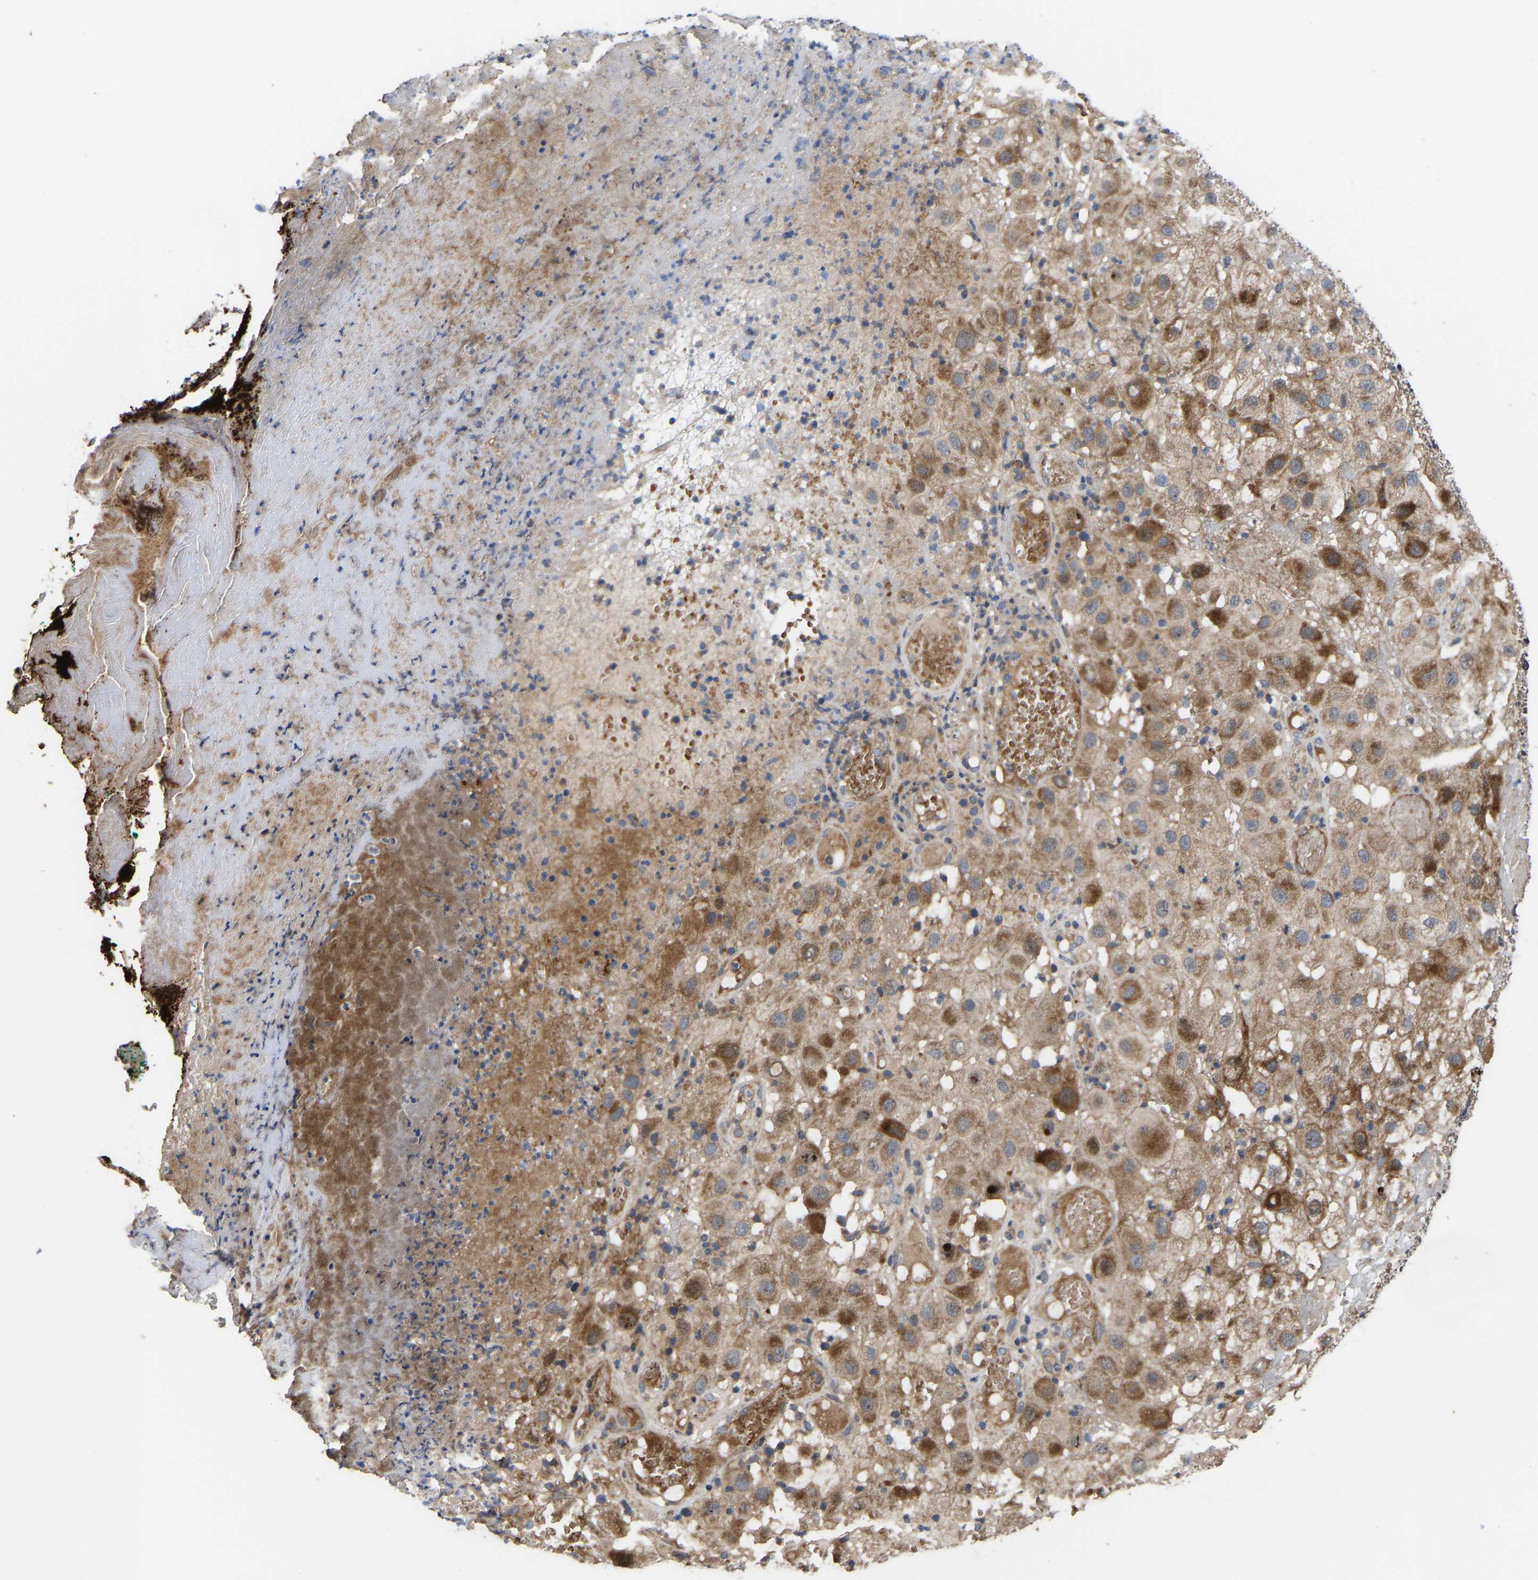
{"staining": {"intensity": "moderate", "quantity": ">75%", "location": "cytoplasmic/membranous"}, "tissue": "melanoma", "cell_type": "Tumor cells", "image_type": "cancer", "snomed": [{"axis": "morphology", "description": "Malignant melanoma, NOS"}, {"axis": "topography", "description": "Skin"}], "caption": "A brown stain highlights moderate cytoplasmic/membranous staining of a protein in human melanoma tumor cells.", "gene": "STAU1", "patient": {"sex": "female", "age": 81}}